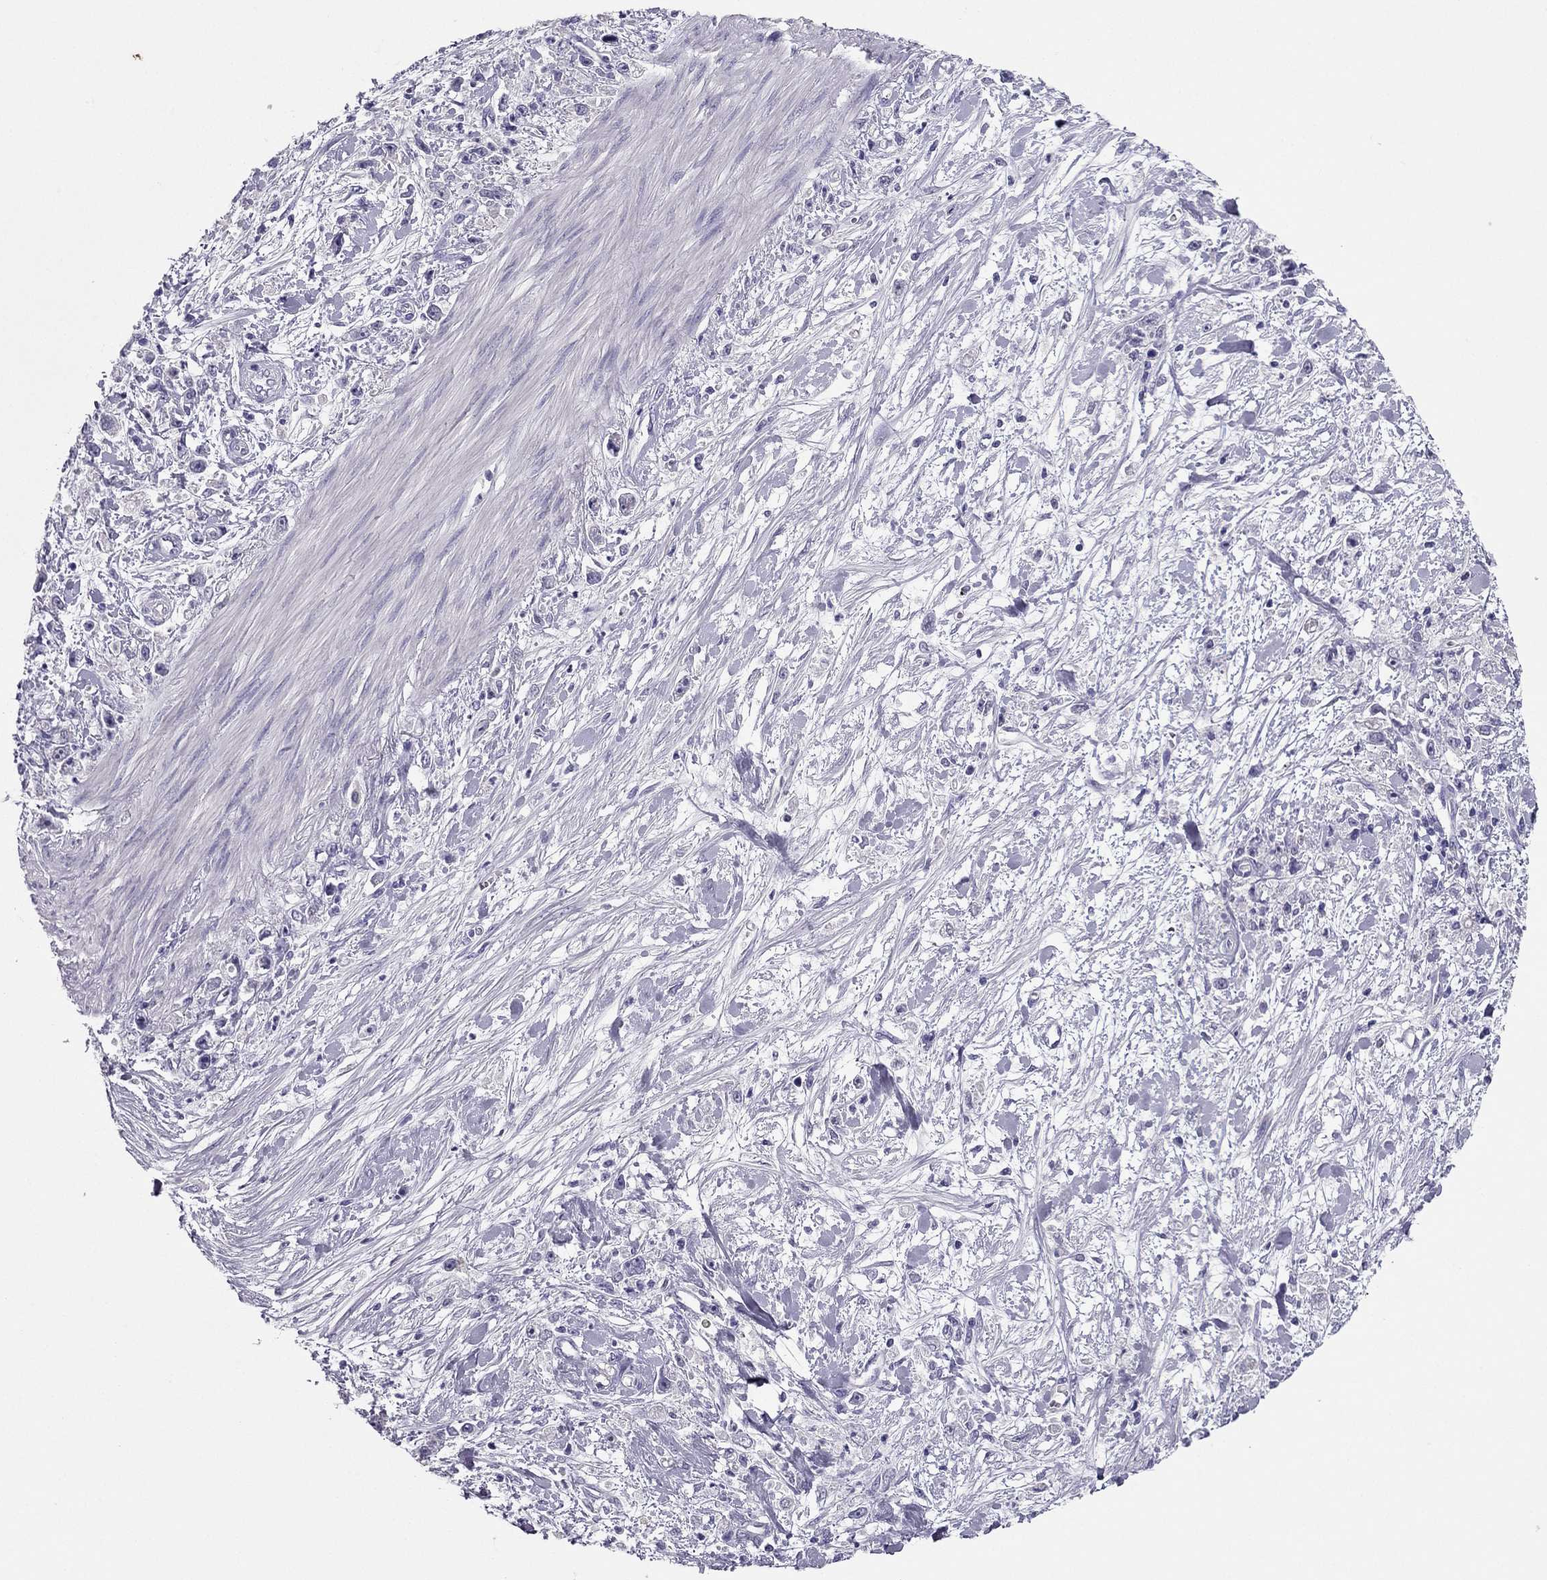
{"staining": {"intensity": "negative", "quantity": "none", "location": "none"}, "tissue": "stomach cancer", "cell_type": "Tumor cells", "image_type": "cancer", "snomed": [{"axis": "morphology", "description": "Adenocarcinoma, NOS"}, {"axis": "topography", "description": "Stomach"}], "caption": "There is no significant positivity in tumor cells of adenocarcinoma (stomach).", "gene": "PDE6A", "patient": {"sex": "female", "age": 59}}